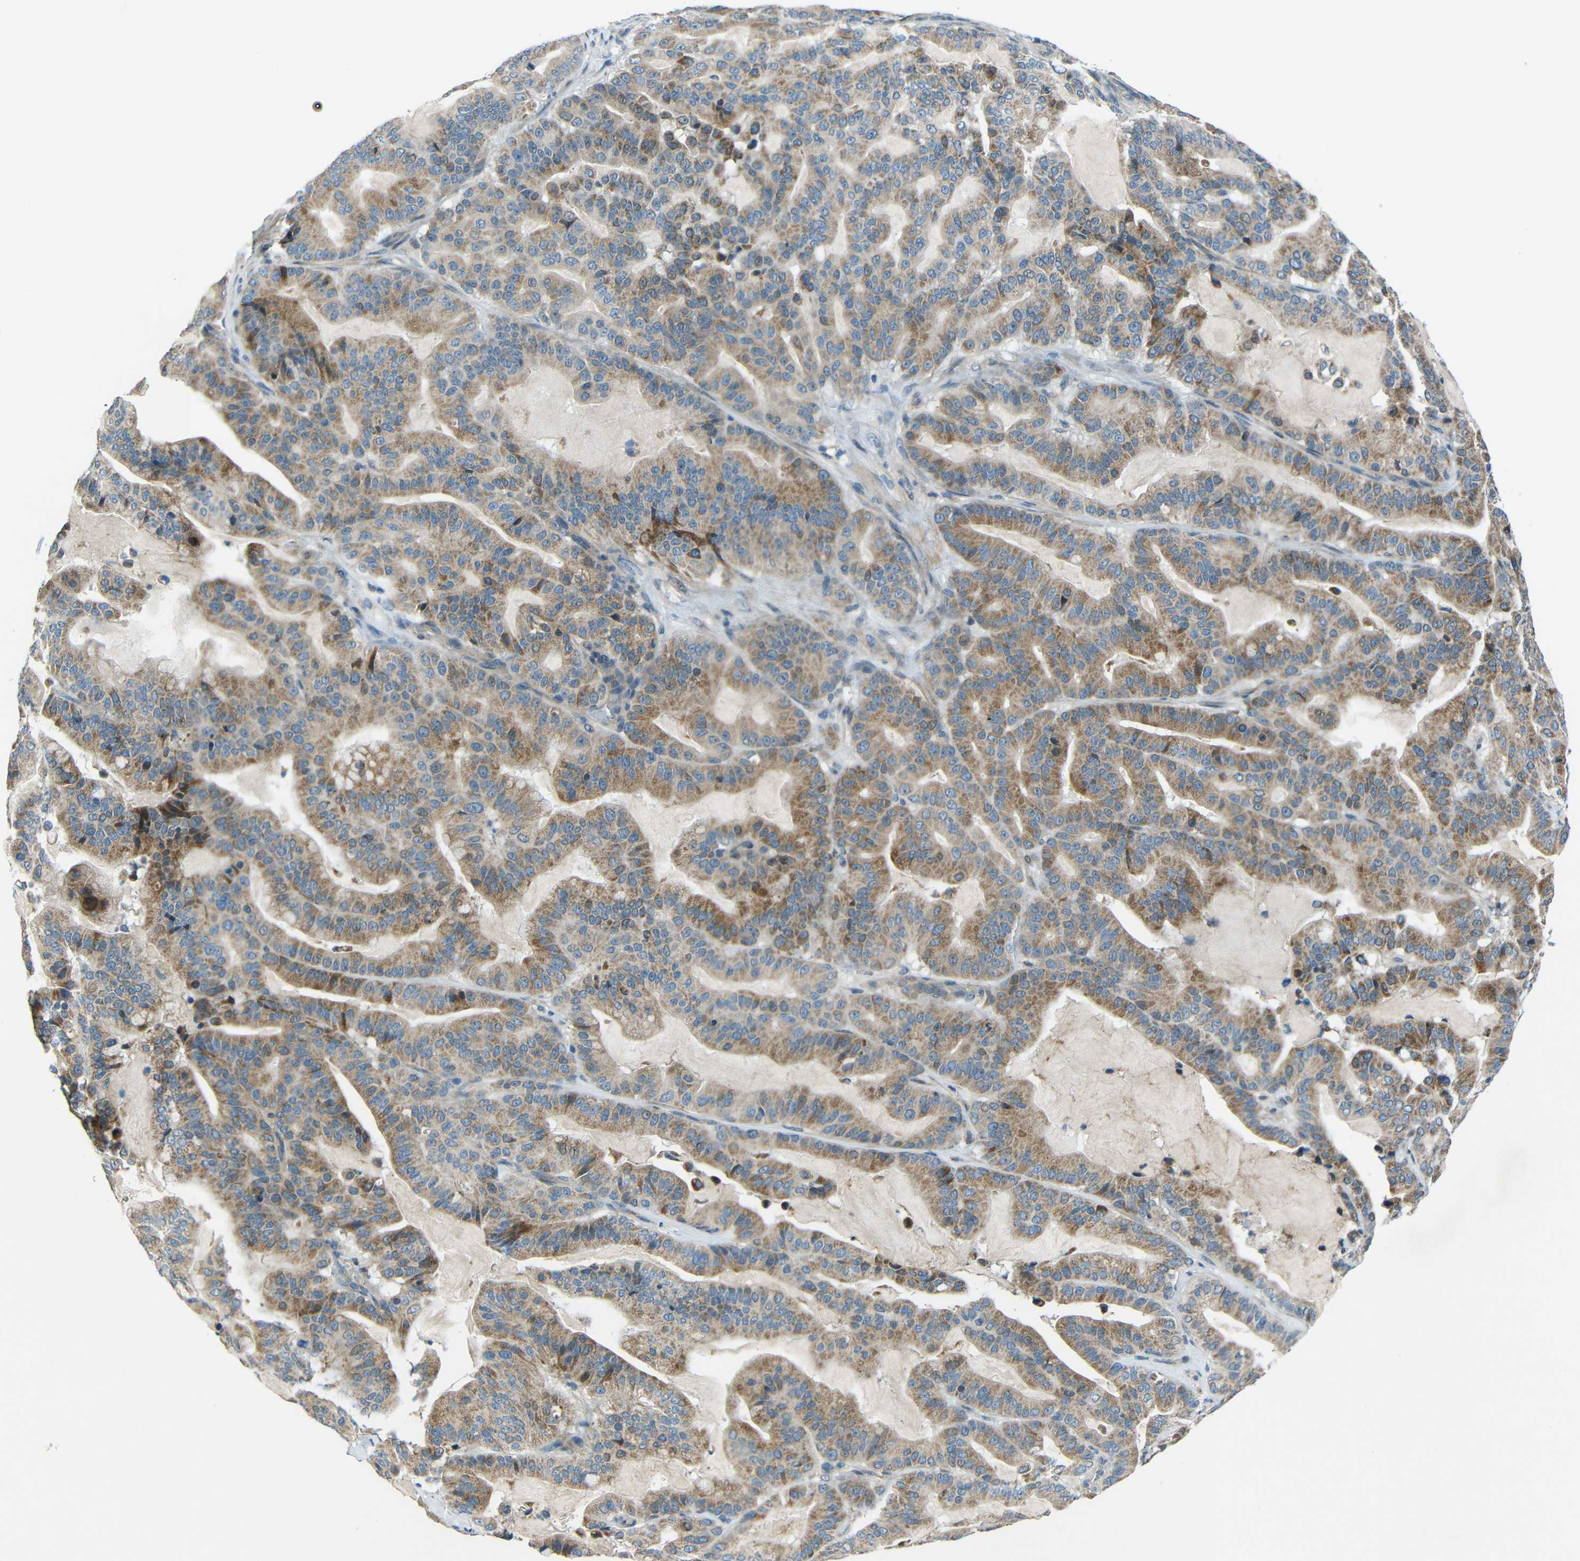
{"staining": {"intensity": "moderate", "quantity": ">75%", "location": "cytoplasmic/membranous"}, "tissue": "pancreatic cancer", "cell_type": "Tumor cells", "image_type": "cancer", "snomed": [{"axis": "morphology", "description": "Adenocarcinoma, NOS"}, {"axis": "topography", "description": "Pancreas"}], "caption": "This is an image of immunohistochemistry (IHC) staining of adenocarcinoma (pancreatic), which shows moderate positivity in the cytoplasmic/membranous of tumor cells.", "gene": "ANKRD22", "patient": {"sex": "male", "age": 63}}